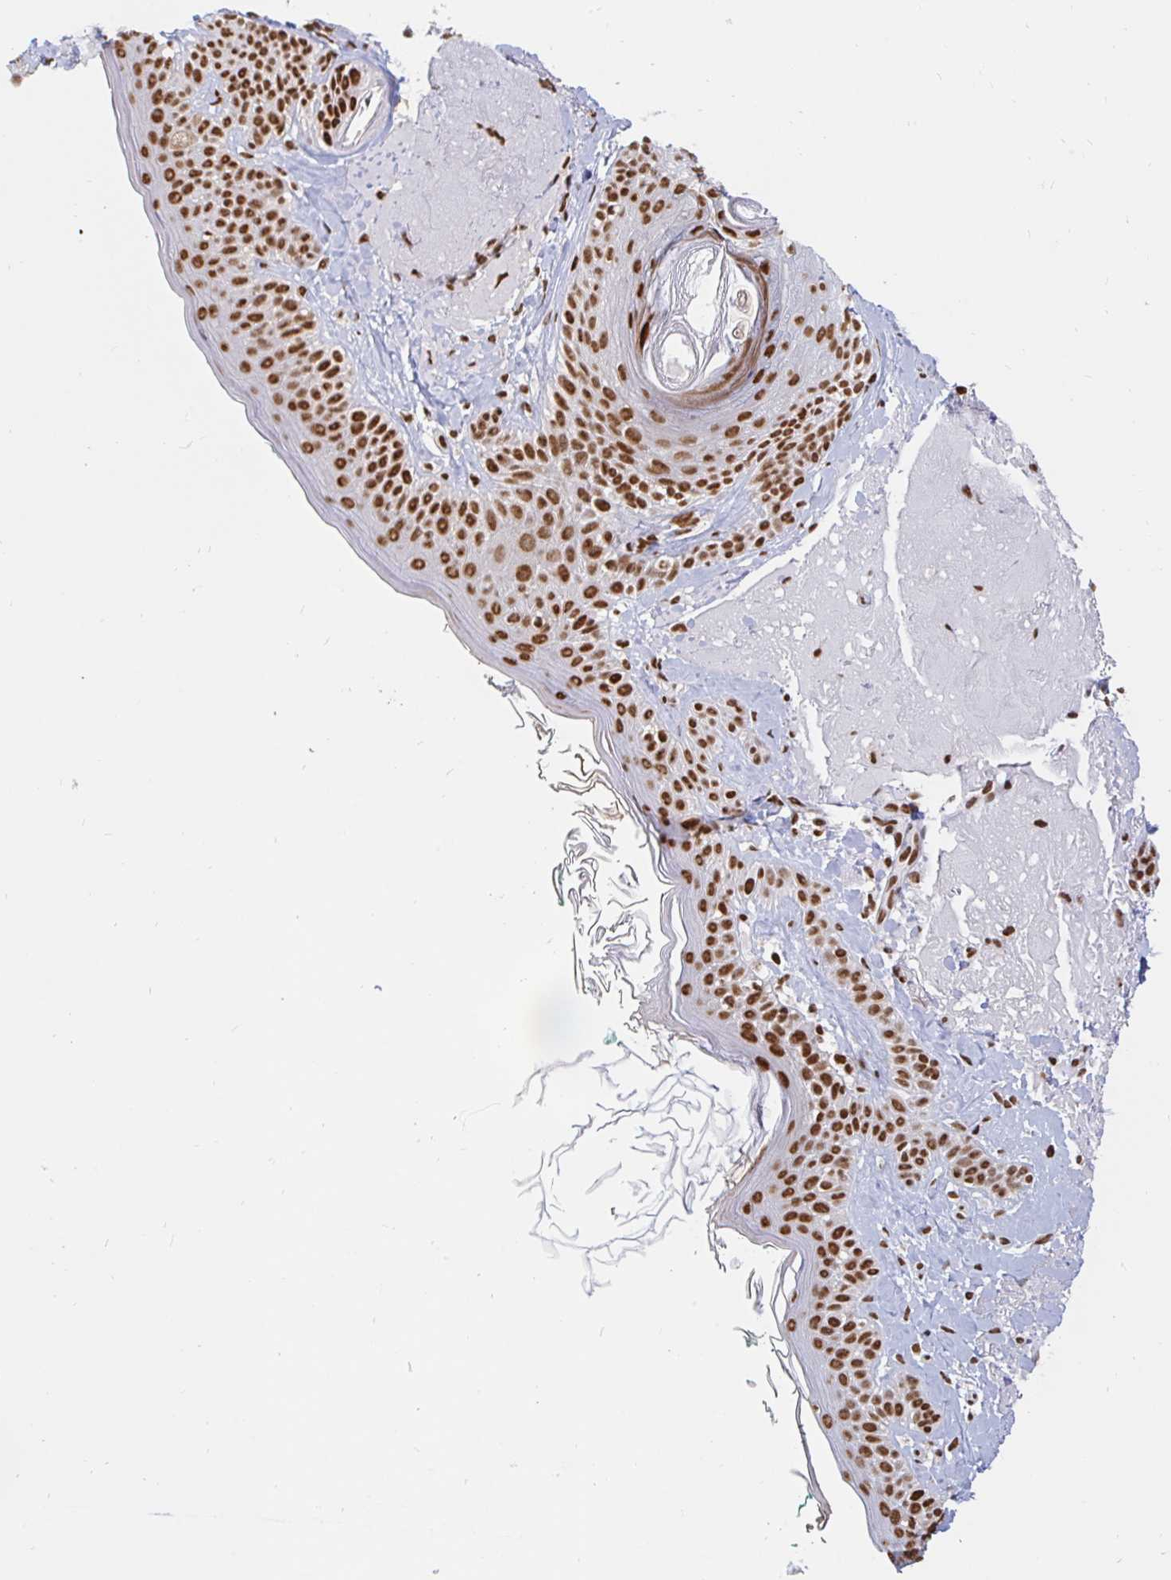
{"staining": {"intensity": "strong", "quantity": ">75%", "location": "nuclear"}, "tissue": "skin", "cell_type": "Fibroblasts", "image_type": "normal", "snomed": [{"axis": "morphology", "description": "Normal tissue, NOS"}, {"axis": "topography", "description": "Skin"}], "caption": "This is a histology image of immunohistochemistry (IHC) staining of normal skin, which shows strong expression in the nuclear of fibroblasts.", "gene": "RBMXL1", "patient": {"sex": "male", "age": 73}}